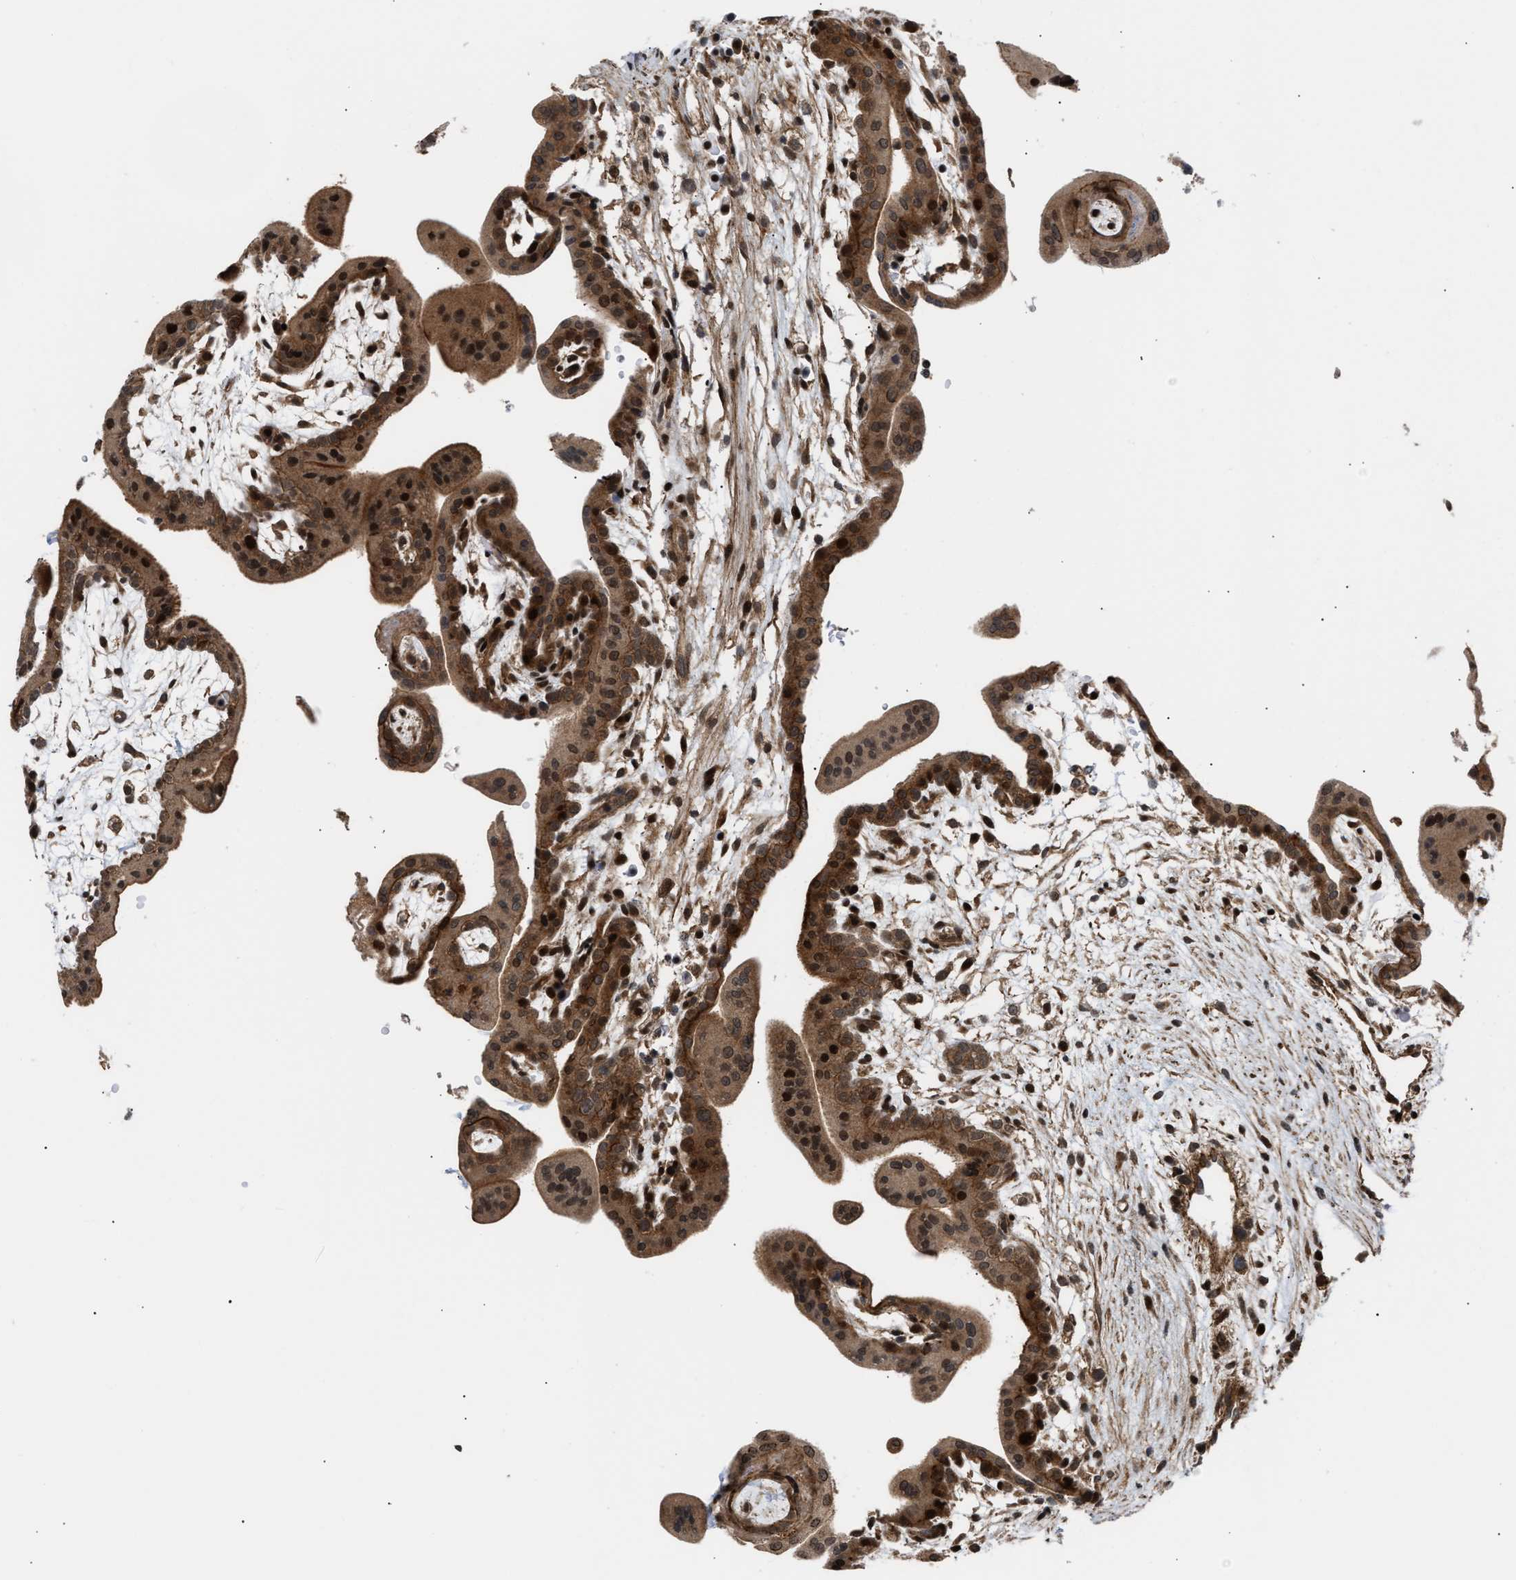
{"staining": {"intensity": "strong", "quantity": ">75%", "location": "cytoplasmic/membranous,nuclear"}, "tissue": "placenta", "cell_type": "Trophoblastic cells", "image_type": "normal", "snomed": [{"axis": "morphology", "description": "Normal tissue, NOS"}, {"axis": "topography", "description": "Placenta"}], "caption": "Immunohistochemical staining of benign placenta shows >75% levels of strong cytoplasmic/membranous,nuclear protein expression in approximately >75% of trophoblastic cells.", "gene": "STAU2", "patient": {"sex": "female", "age": 35}}